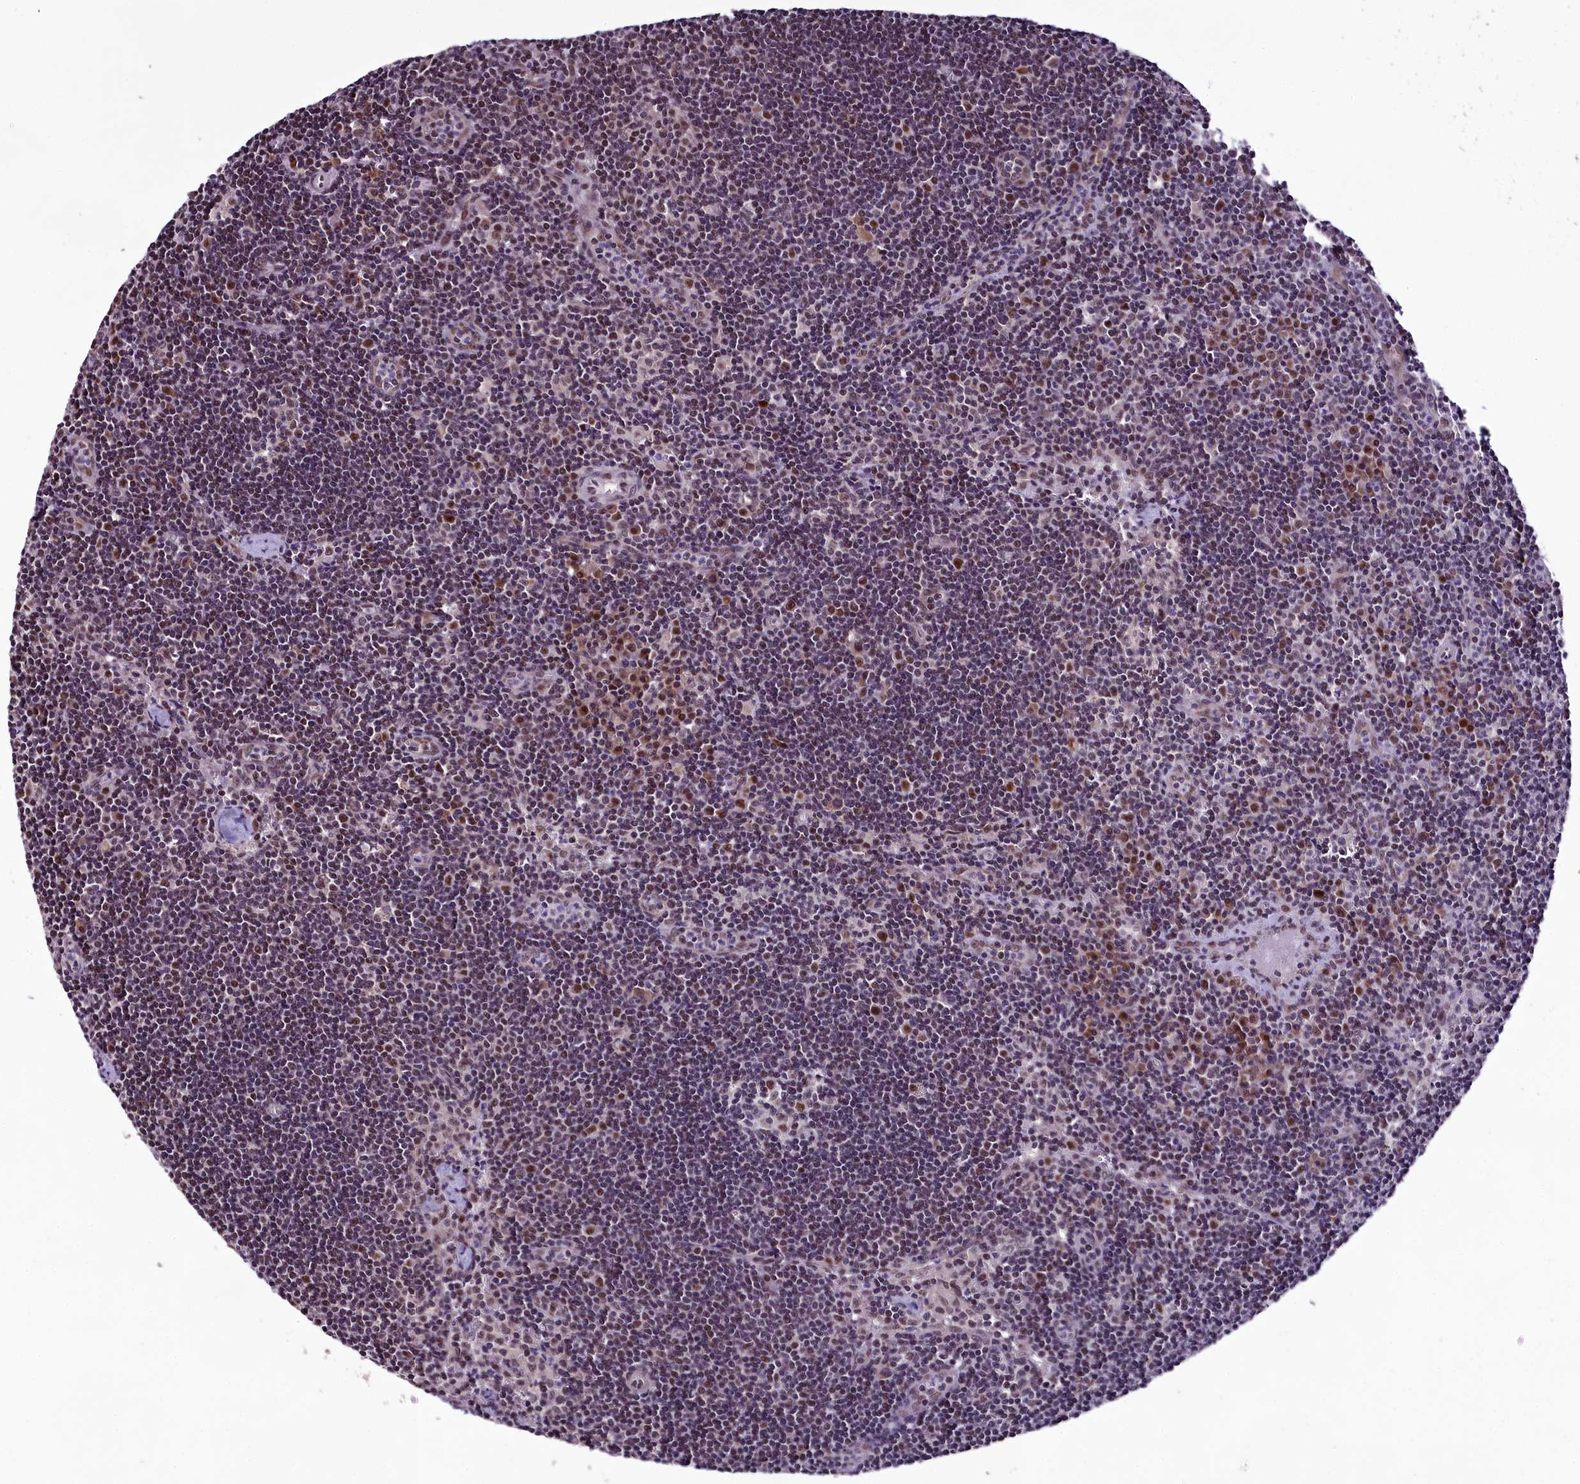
{"staining": {"intensity": "moderate", "quantity": "<25%", "location": "nuclear"}, "tissue": "lymph node", "cell_type": "Germinal center cells", "image_type": "normal", "snomed": [{"axis": "morphology", "description": "Normal tissue, NOS"}, {"axis": "topography", "description": "Lymph node"}], "caption": "Immunohistochemical staining of benign human lymph node reveals moderate nuclear protein positivity in approximately <25% of germinal center cells.", "gene": "RPUSD2", "patient": {"sex": "female", "age": 32}}